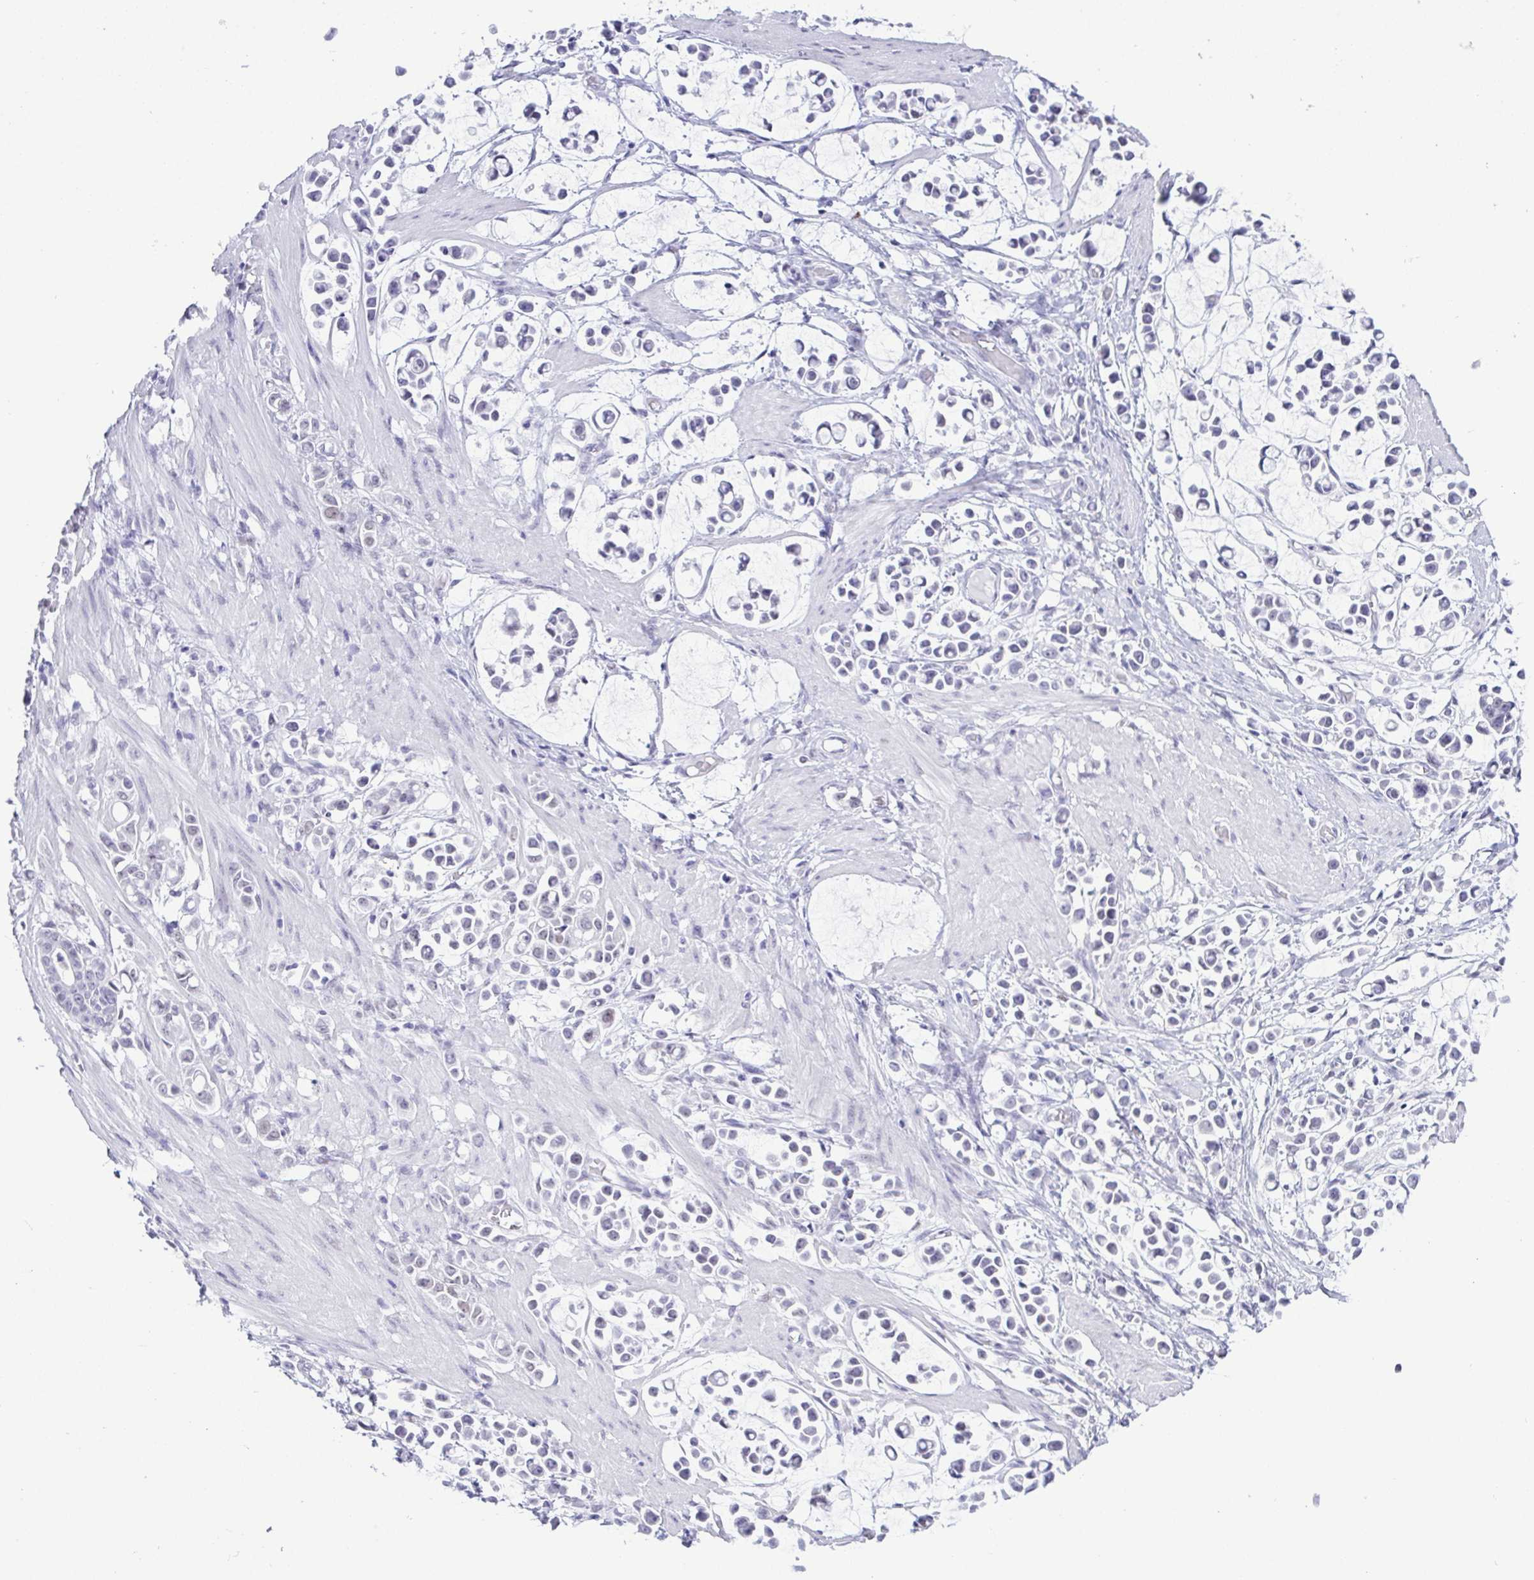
{"staining": {"intensity": "negative", "quantity": "none", "location": "none"}, "tissue": "stomach cancer", "cell_type": "Tumor cells", "image_type": "cancer", "snomed": [{"axis": "morphology", "description": "Adenocarcinoma, NOS"}, {"axis": "topography", "description": "Stomach"}], "caption": "Tumor cells are negative for brown protein staining in stomach adenocarcinoma.", "gene": "SUGP2", "patient": {"sex": "male", "age": 82}}